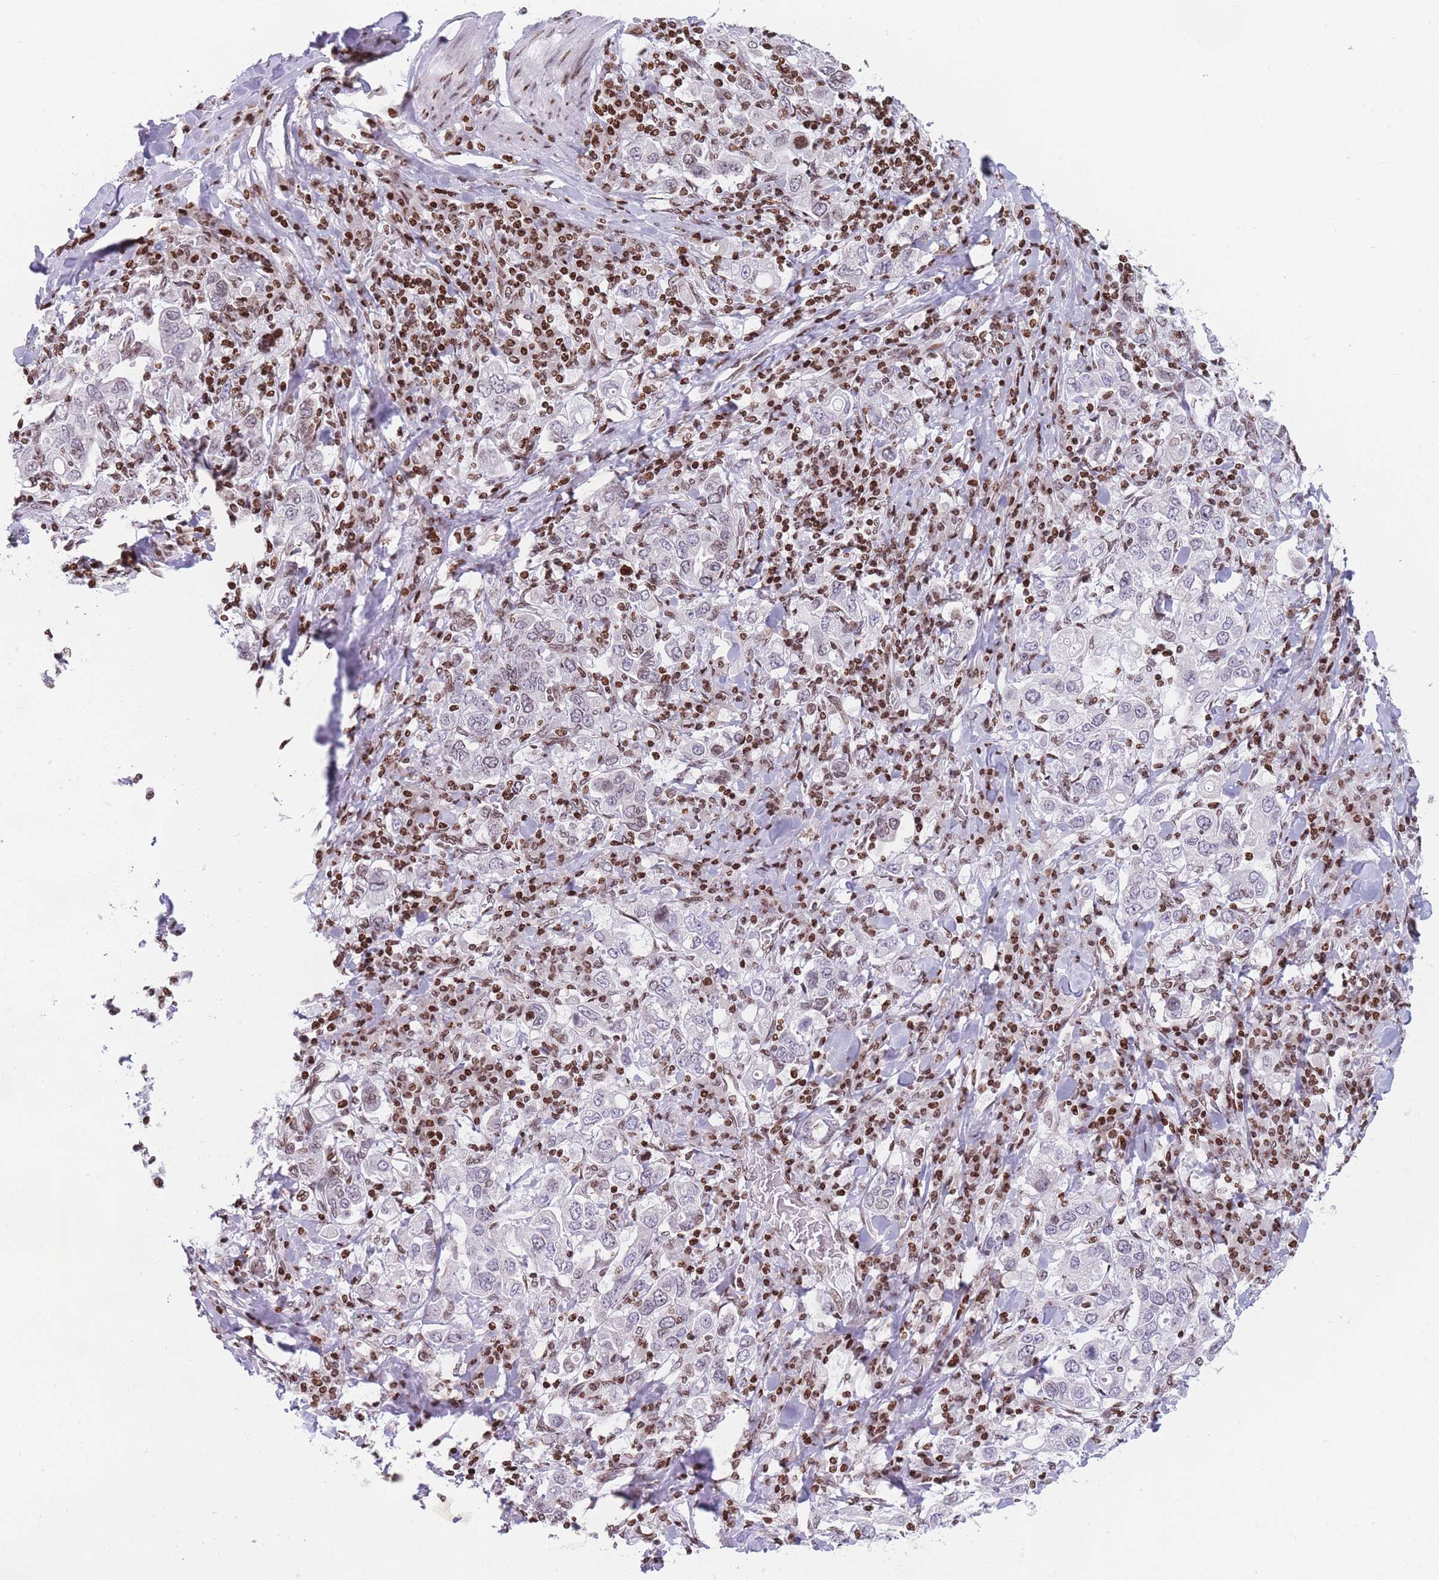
{"staining": {"intensity": "weak", "quantity": "25%-75%", "location": "nuclear"}, "tissue": "stomach cancer", "cell_type": "Tumor cells", "image_type": "cancer", "snomed": [{"axis": "morphology", "description": "Adenocarcinoma, NOS"}, {"axis": "topography", "description": "Stomach, upper"}], "caption": "Adenocarcinoma (stomach) stained with a protein marker demonstrates weak staining in tumor cells.", "gene": "AK9", "patient": {"sex": "male", "age": 62}}